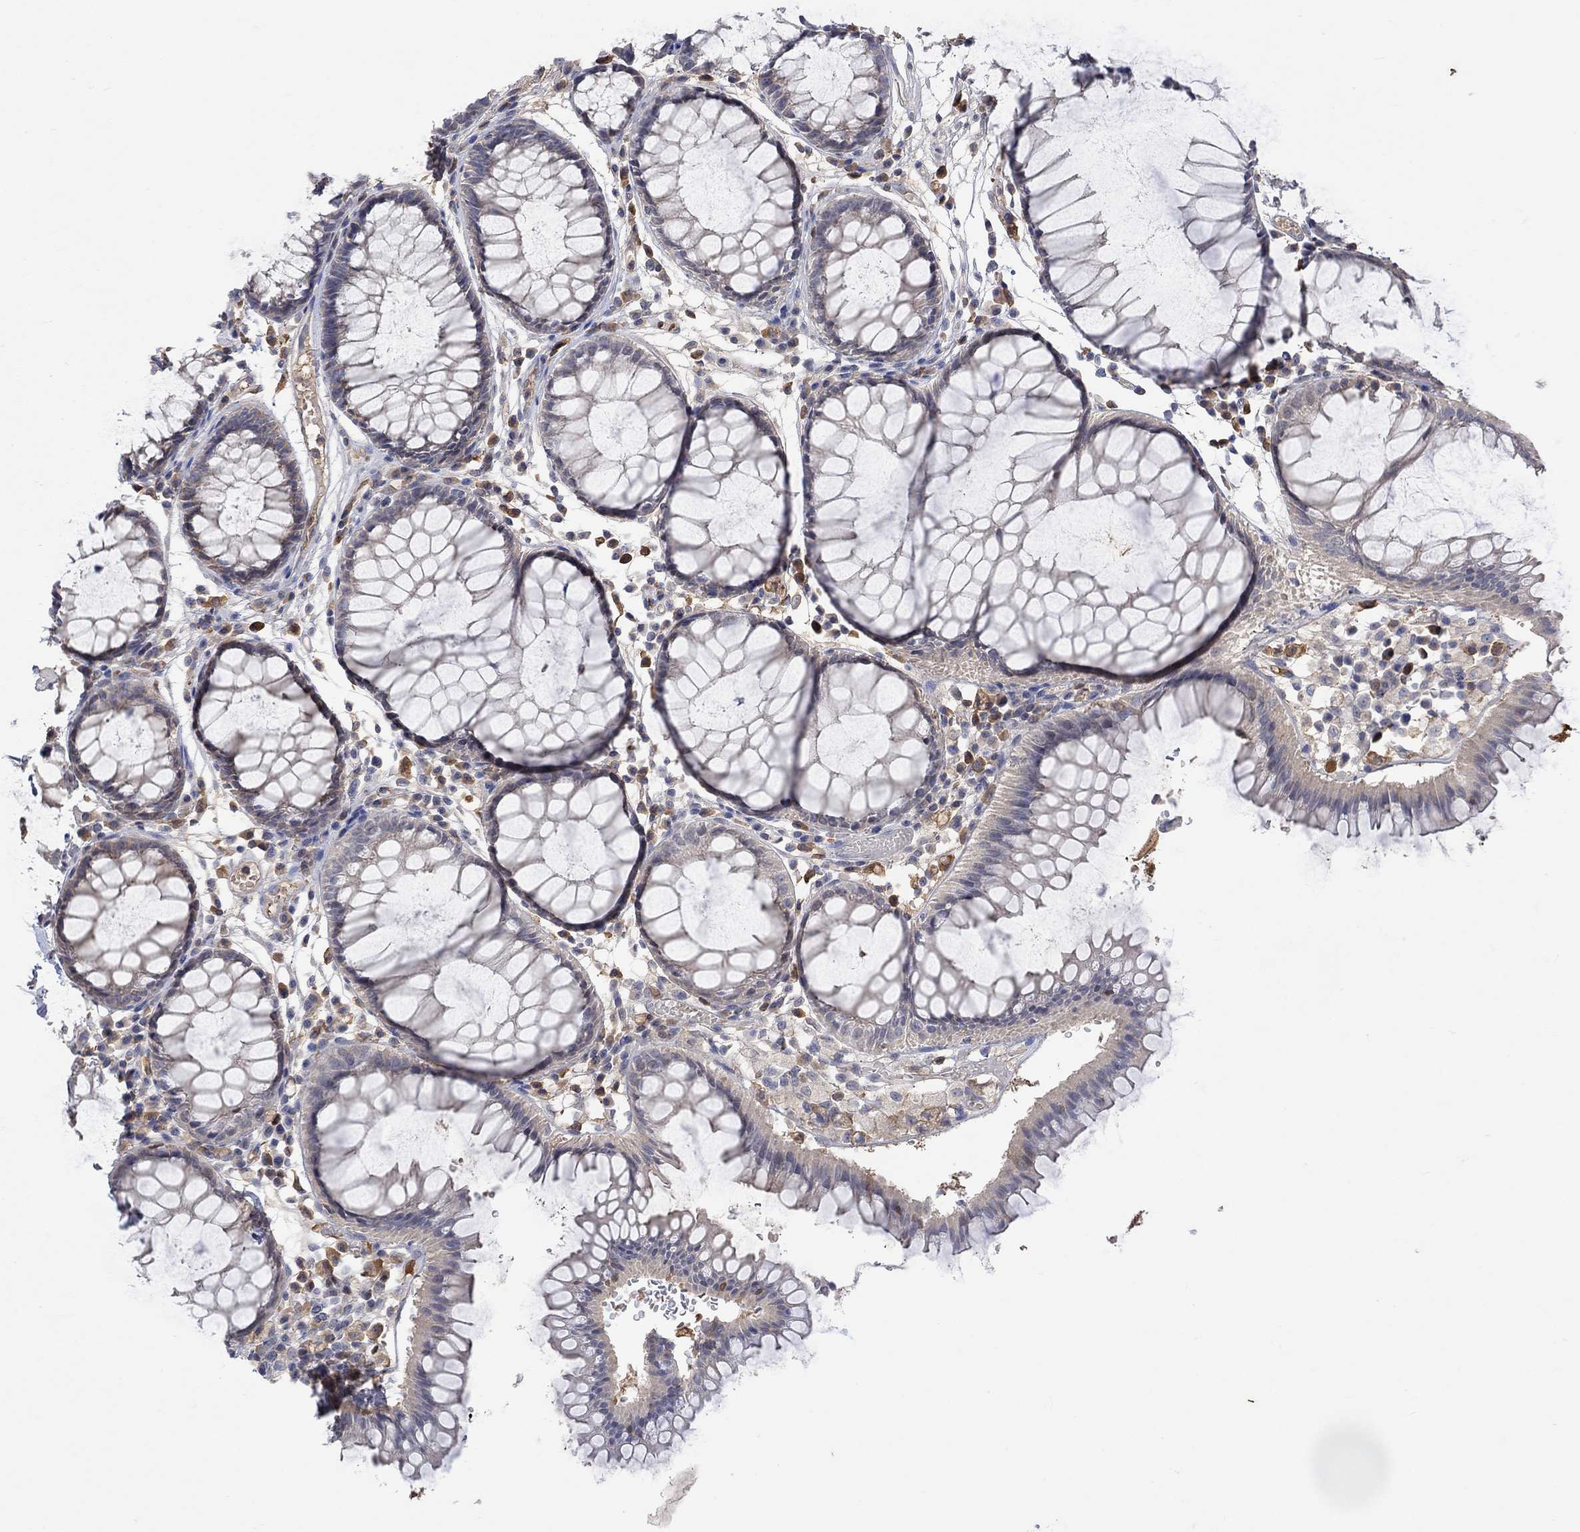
{"staining": {"intensity": "negative", "quantity": "none", "location": "none"}, "tissue": "rectum", "cell_type": "Glandular cells", "image_type": "normal", "snomed": [{"axis": "morphology", "description": "Normal tissue, NOS"}, {"axis": "topography", "description": "Rectum"}], "caption": "DAB immunohistochemical staining of unremarkable human rectum reveals no significant expression in glandular cells. Nuclei are stained in blue.", "gene": "MSTN", "patient": {"sex": "female", "age": 68}}